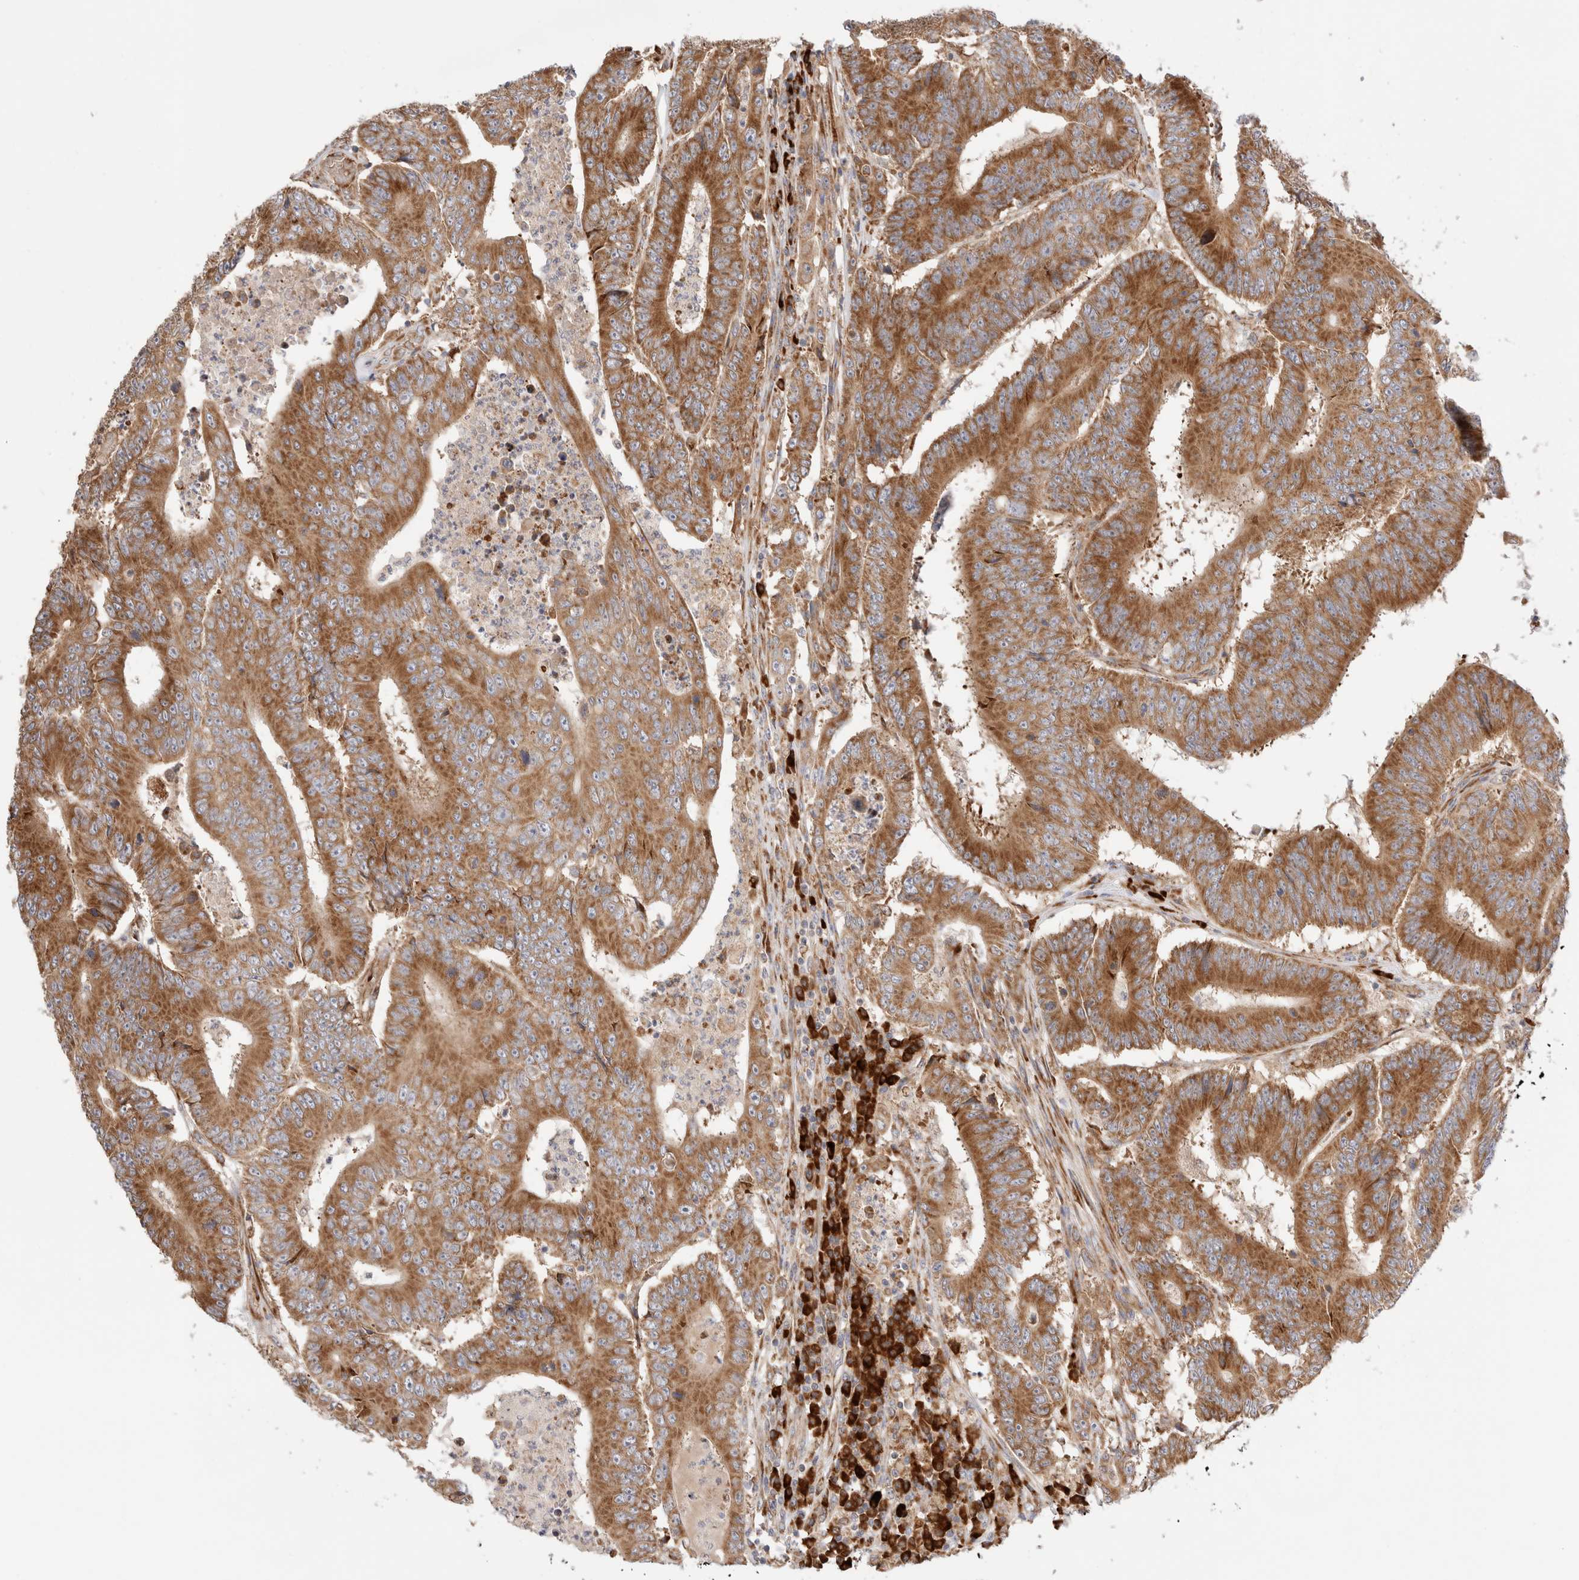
{"staining": {"intensity": "moderate", "quantity": ">75%", "location": "cytoplasmic/membranous"}, "tissue": "colorectal cancer", "cell_type": "Tumor cells", "image_type": "cancer", "snomed": [{"axis": "morphology", "description": "Adenocarcinoma, NOS"}, {"axis": "topography", "description": "Colon"}], "caption": "Tumor cells reveal moderate cytoplasmic/membranous staining in about >75% of cells in colorectal cancer. (Stains: DAB in brown, nuclei in blue, Microscopy: brightfield microscopy at high magnification).", "gene": "UTS2B", "patient": {"sex": "male", "age": 83}}